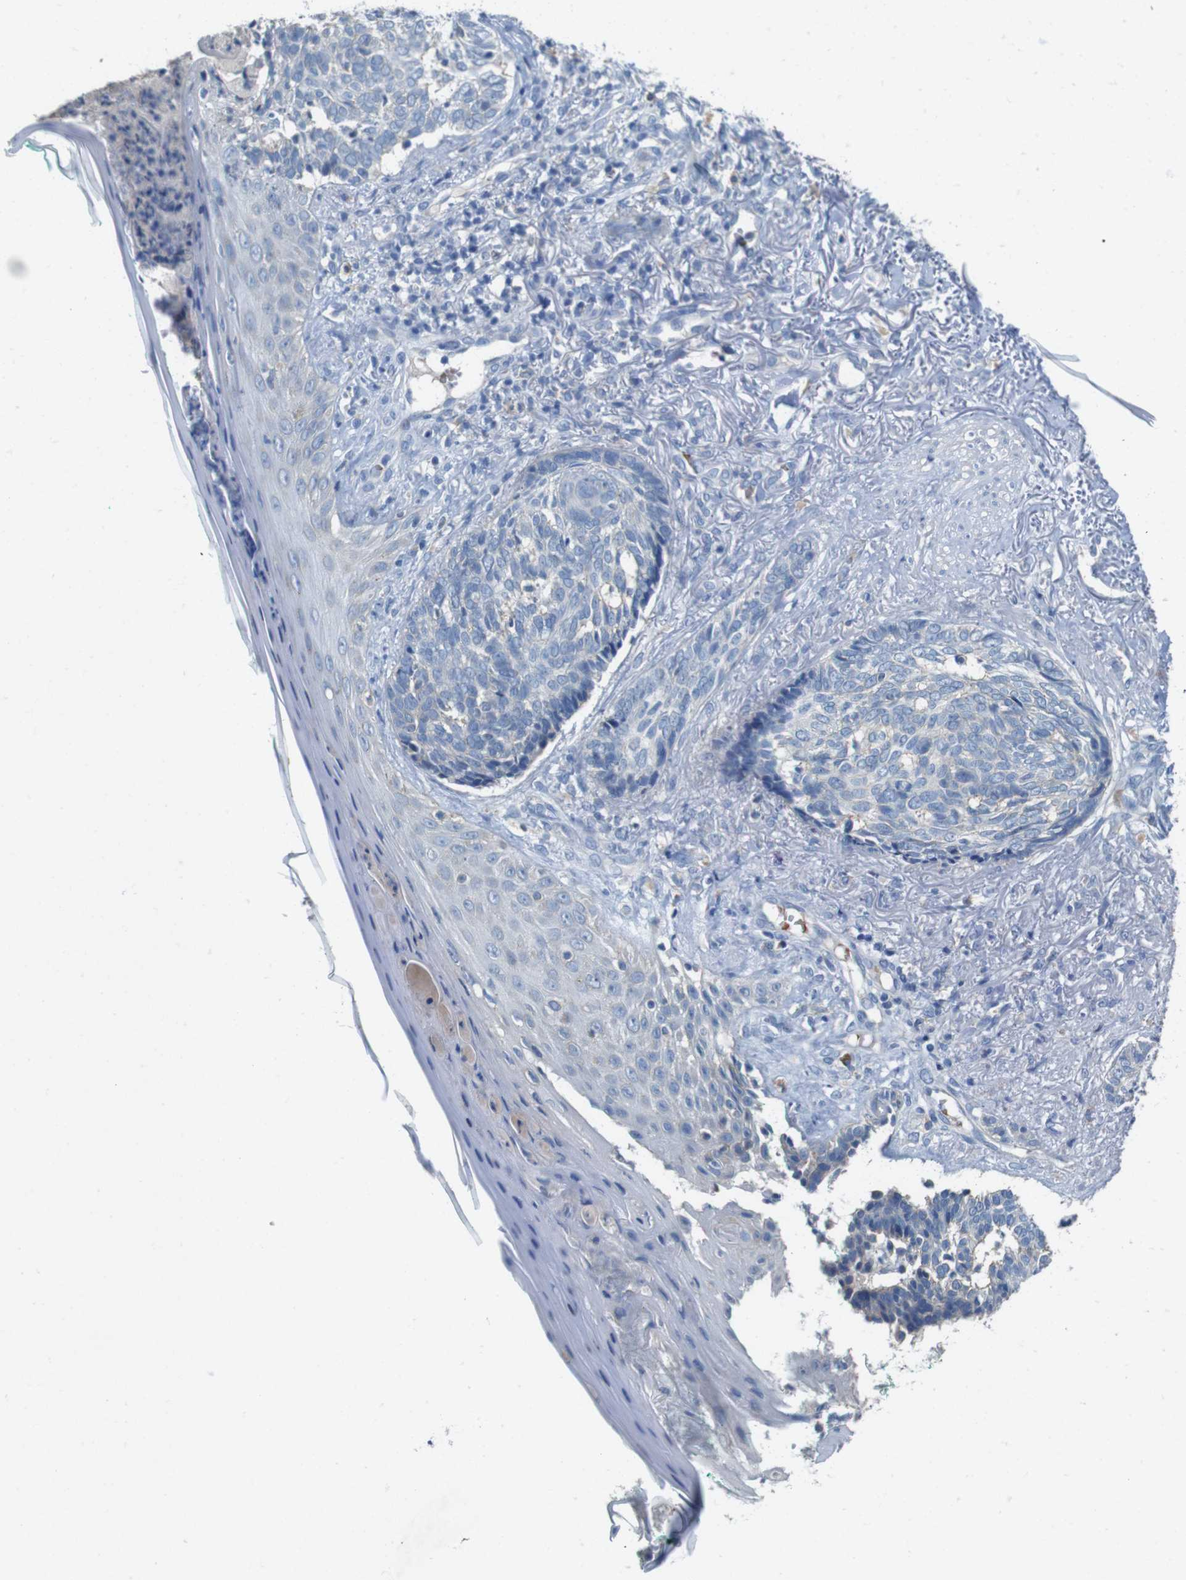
{"staining": {"intensity": "negative", "quantity": "none", "location": "none"}, "tissue": "skin cancer", "cell_type": "Tumor cells", "image_type": "cancer", "snomed": [{"axis": "morphology", "description": "Basal cell carcinoma"}, {"axis": "topography", "description": "Skin"}], "caption": "Protein analysis of basal cell carcinoma (skin) demonstrates no significant positivity in tumor cells. (DAB (3,3'-diaminobenzidine) IHC, high magnification).", "gene": "IGSF8", "patient": {"sex": "male", "age": 43}}